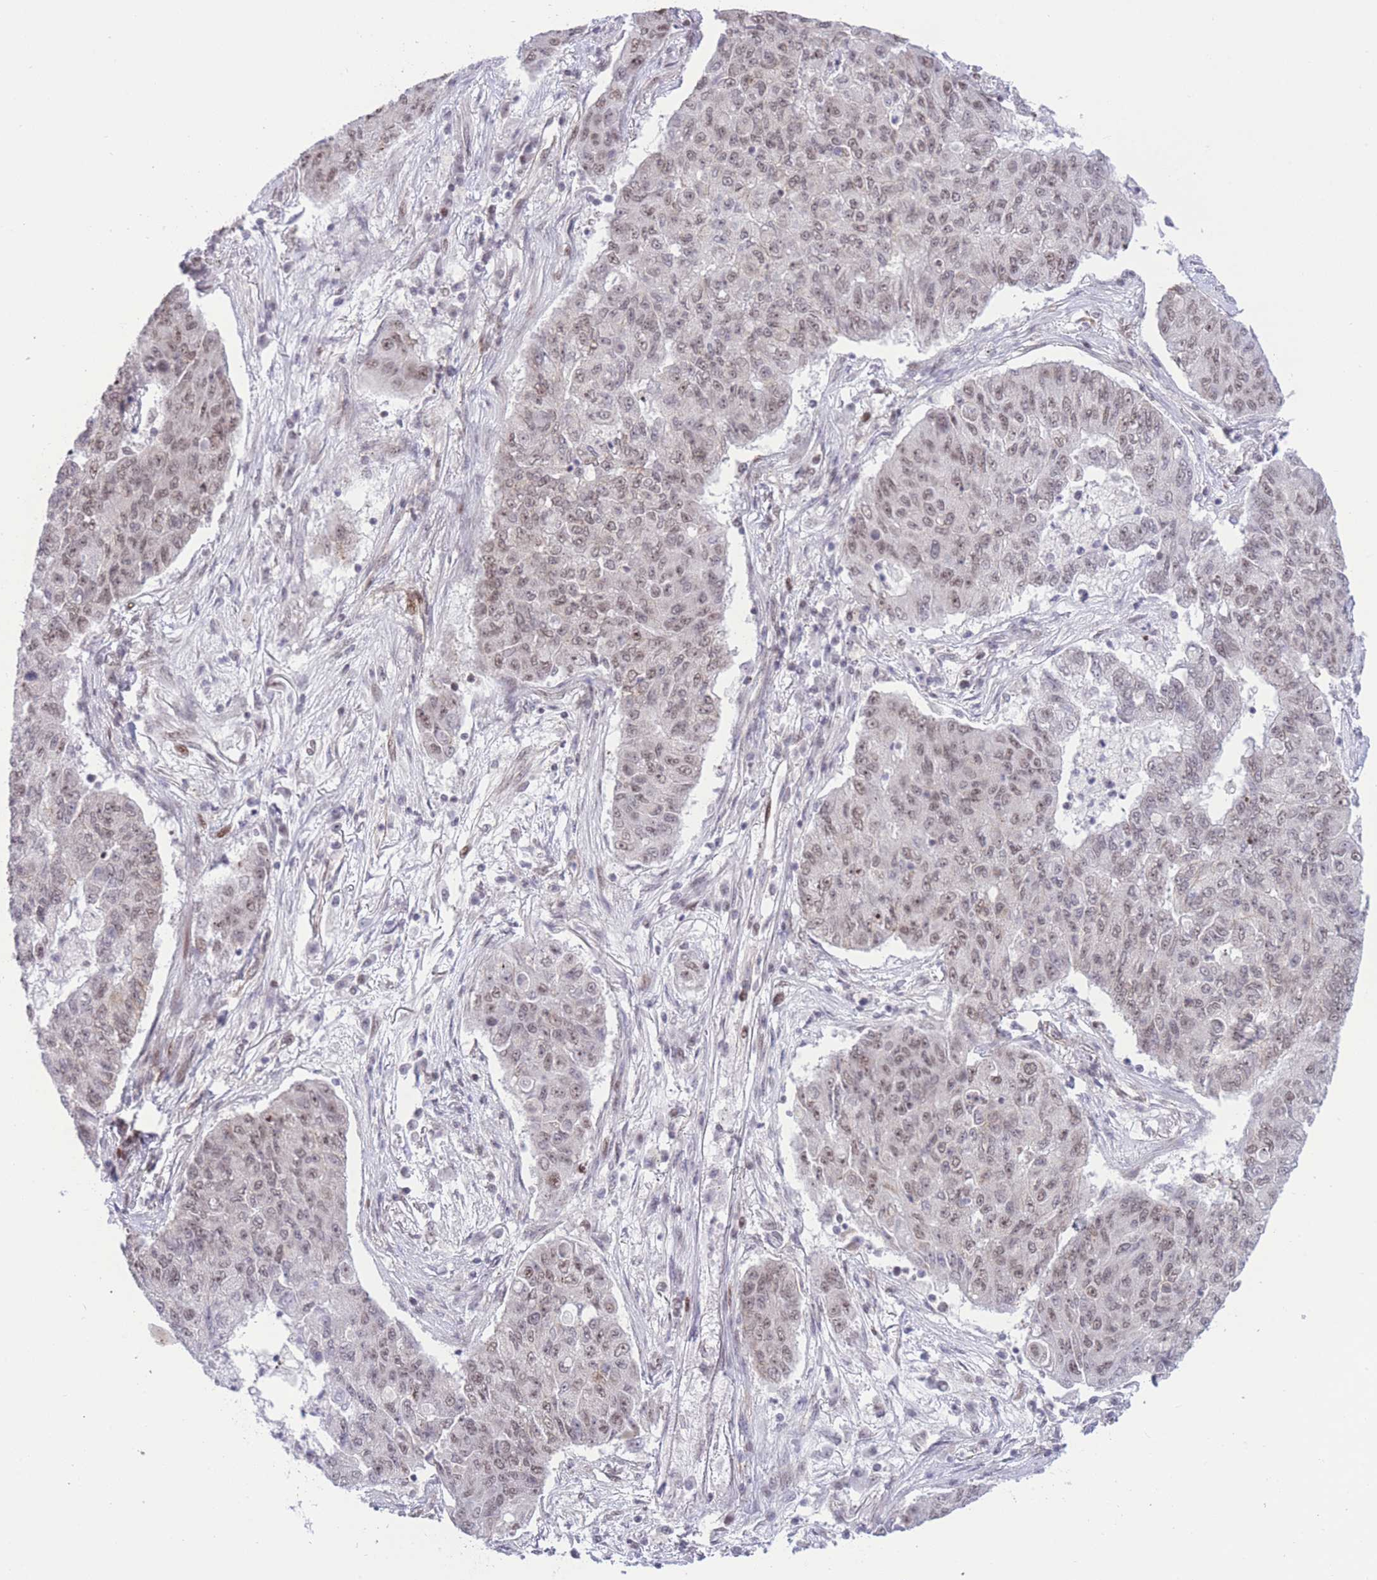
{"staining": {"intensity": "weak", "quantity": ">75%", "location": "nuclear"}, "tissue": "lung cancer", "cell_type": "Tumor cells", "image_type": "cancer", "snomed": [{"axis": "morphology", "description": "Squamous cell carcinoma, NOS"}, {"axis": "topography", "description": "Lung"}], "caption": "Brown immunohistochemical staining in lung cancer (squamous cell carcinoma) shows weak nuclear expression in about >75% of tumor cells. (DAB (3,3'-diaminobenzidine) = brown stain, brightfield microscopy at high magnification).", "gene": "PCIF1", "patient": {"sex": "male", "age": 74}}